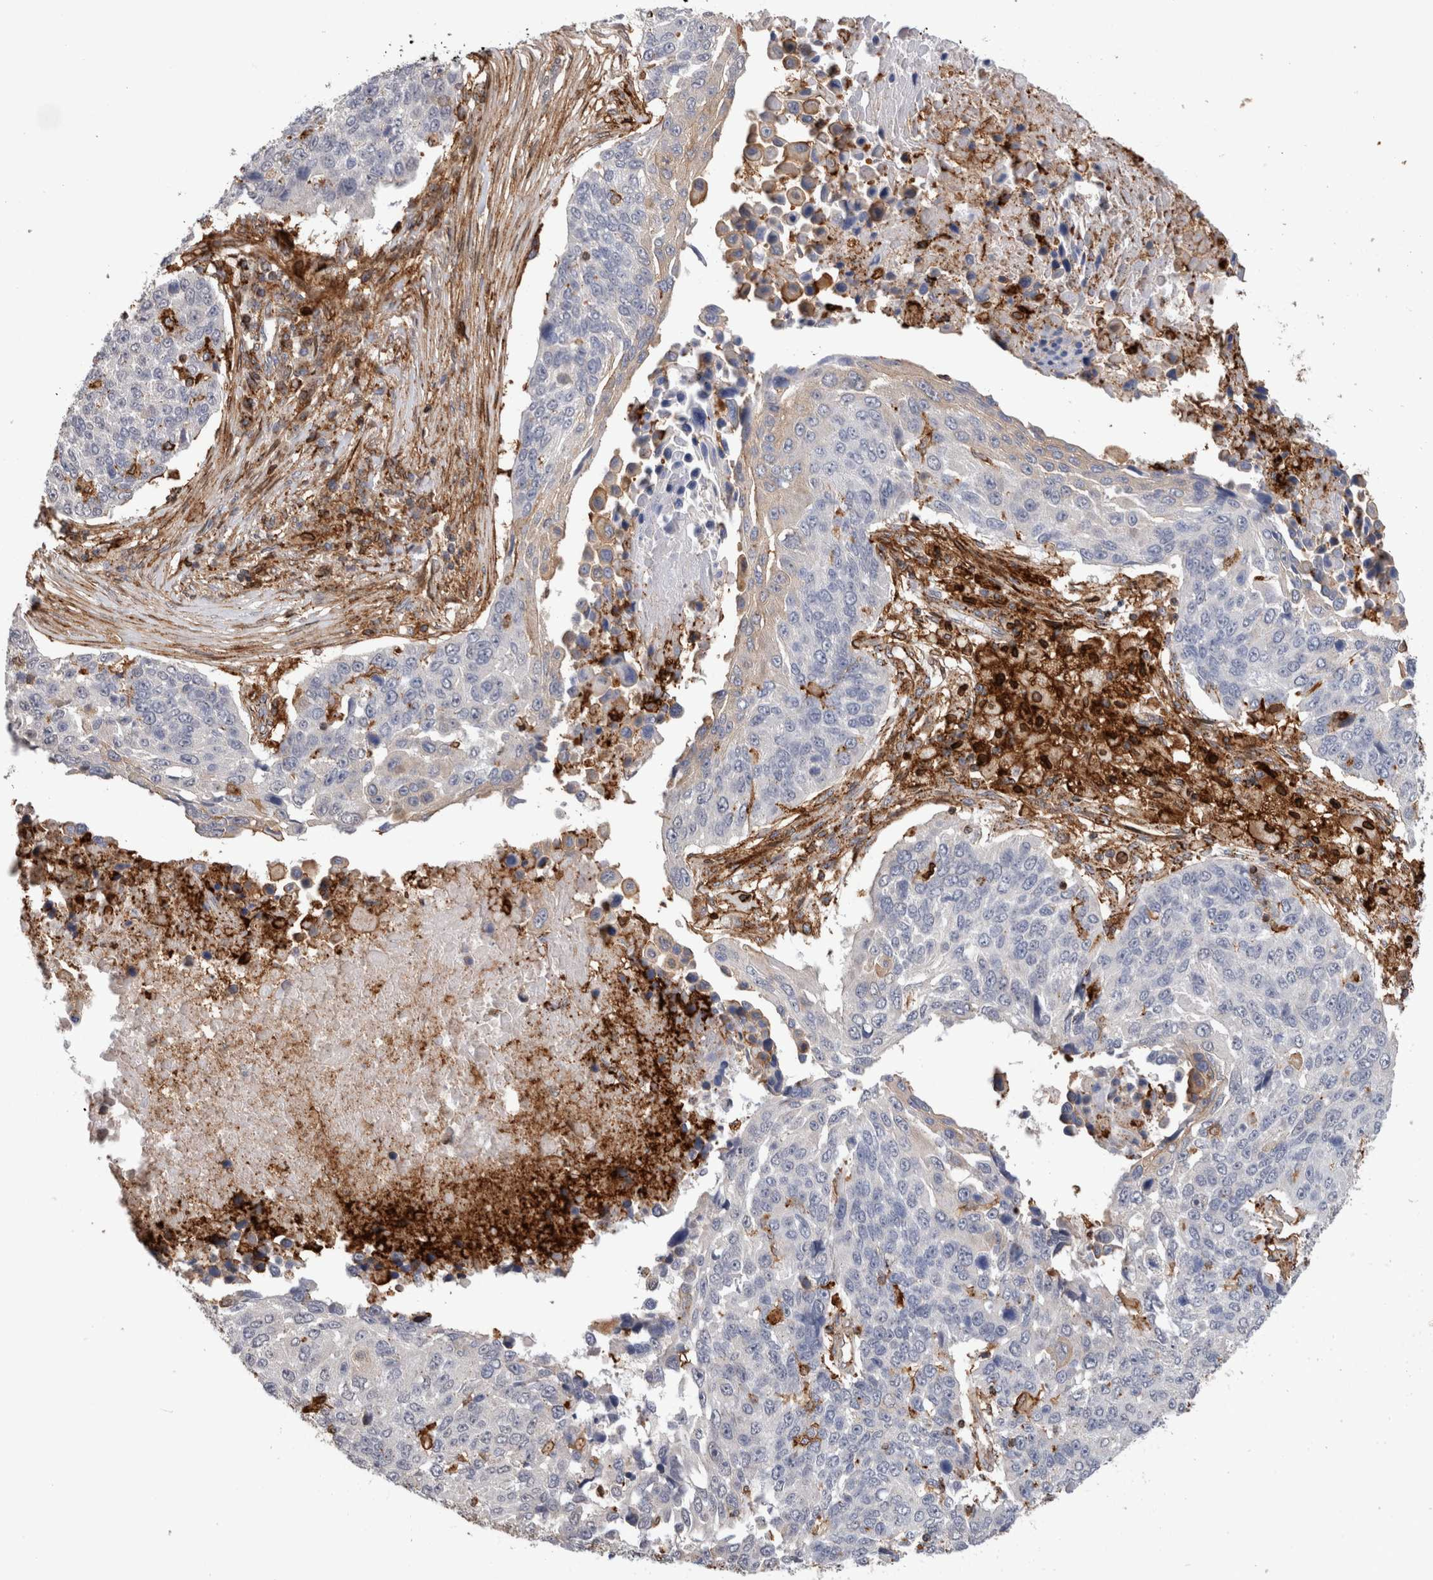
{"staining": {"intensity": "negative", "quantity": "none", "location": "none"}, "tissue": "lung cancer", "cell_type": "Tumor cells", "image_type": "cancer", "snomed": [{"axis": "morphology", "description": "Squamous cell carcinoma, NOS"}, {"axis": "topography", "description": "Lung"}], "caption": "Immunohistochemistry (IHC) micrograph of neoplastic tissue: human squamous cell carcinoma (lung) stained with DAB (3,3'-diaminobenzidine) displays no significant protein staining in tumor cells. (DAB (3,3'-diaminobenzidine) immunohistochemistry (IHC) with hematoxylin counter stain).", "gene": "CCDC88B", "patient": {"sex": "male", "age": 66}}